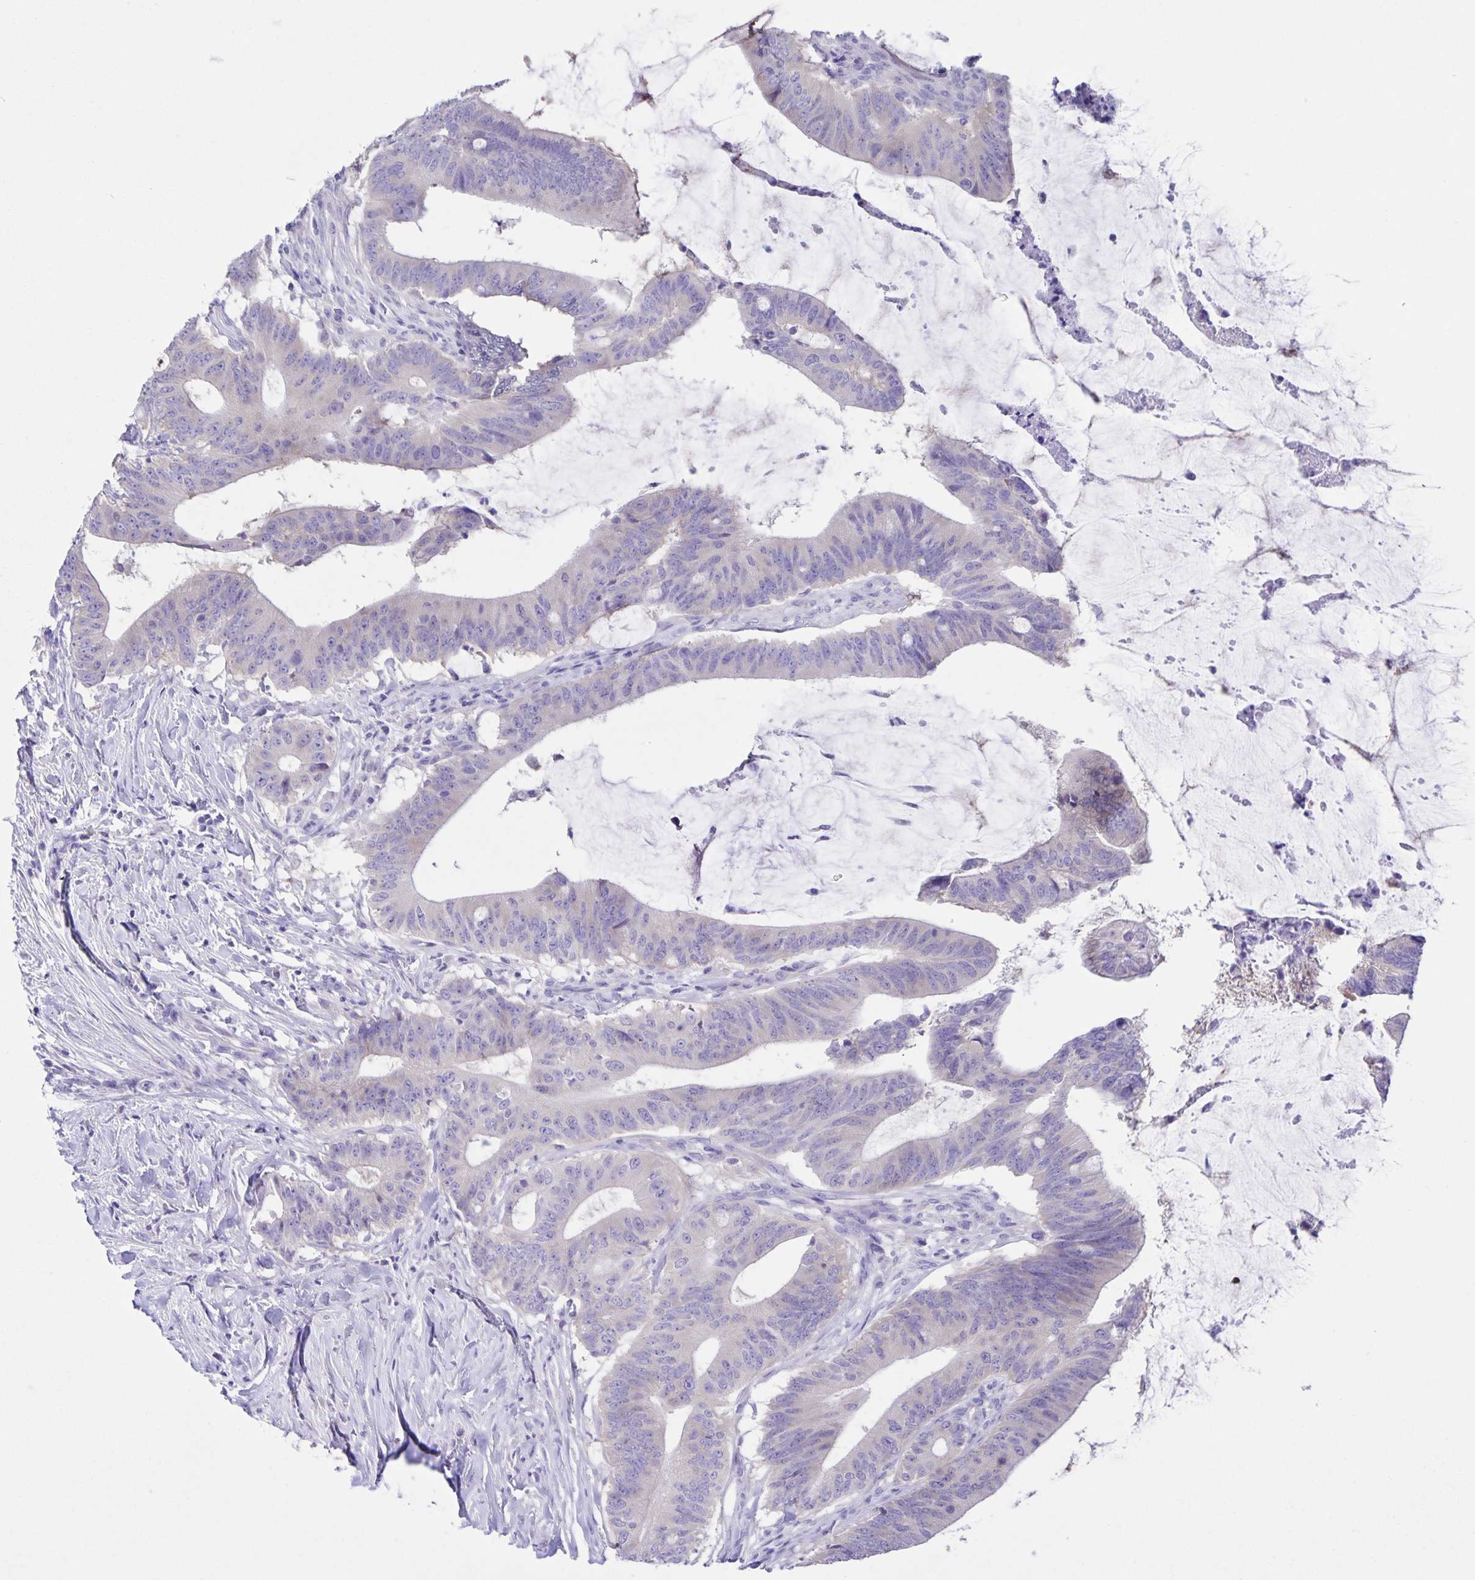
{"staining": {"intensity": "negative", "quantity": "none", "location": "none"}, "tissue": "colorectal cancer", "cell_type": "Tumor cells", "image_type": "cancer", "snomed": [{"axis": "morphology", "description": "Adenocarcinoma, NOS"}, {"axis": "topography", "description": "Colon"}], "caption": "DAB immunohistochemical staining of human colorectal cancer (adenocarcinoma) displays no significant staining in tumor cells.", "gene": "CAPSL", "patient": {"sex": "female", "age": 43}}